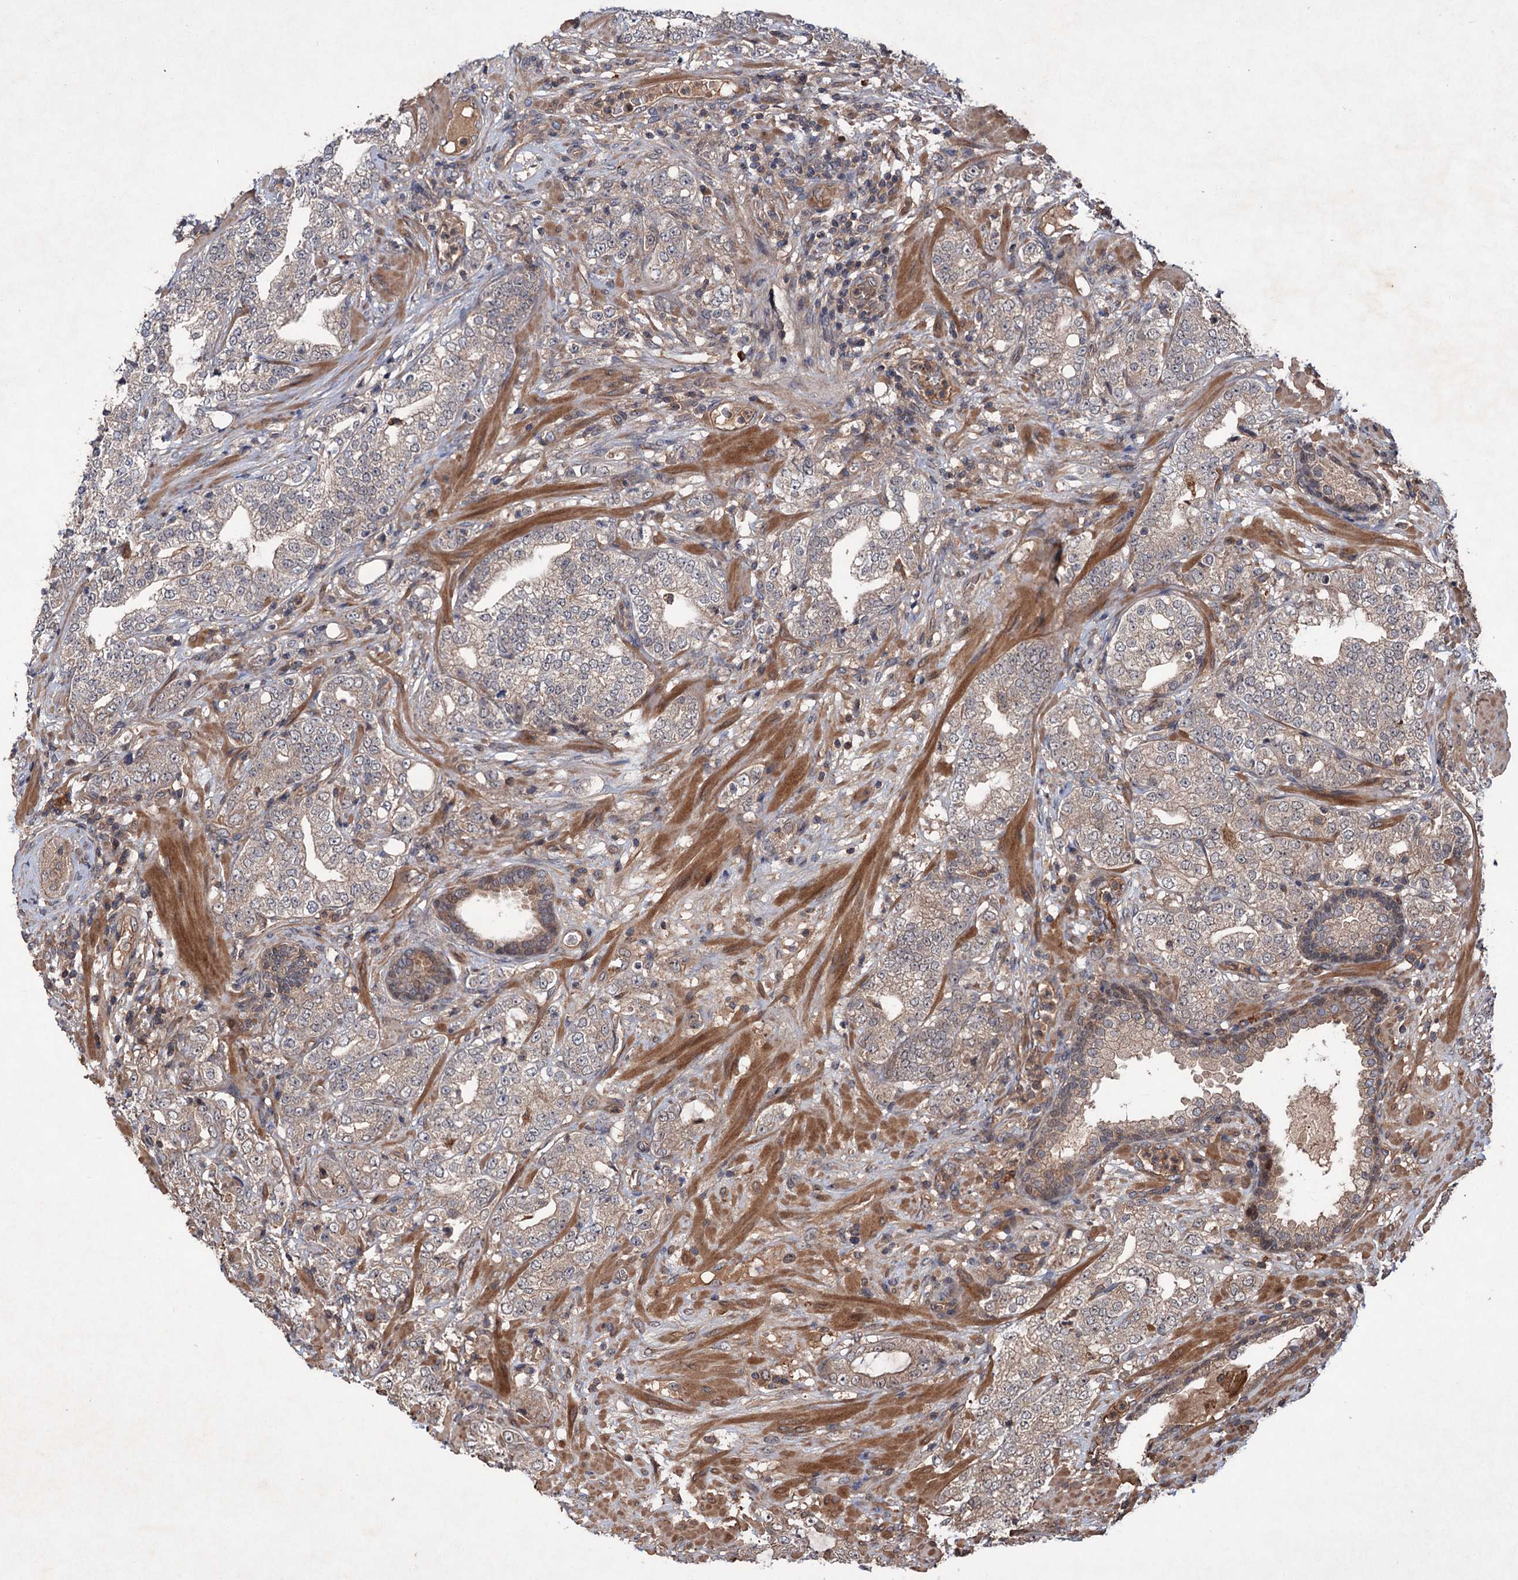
{"staining": {"intensity": "weak", "quantity": ">75%", "location": "cytoplasmic/membranous"}, "tissue": "prostate cancer", "cell_type": "Tumor cells", "image_type": "cancer", "snomed": [{"axis": "morphology", "description": "Adenocarcinoma, High grade"}, {"axis": "topography", "description": "Prostate"}], "caption": "A high-resolution micrograph shows immunohistochemistry staining of adenocarcinoma (high-grade) (prostate), which displays weak cytoplasmic/membranous staining in about >75% of tumor cells. Immunohistochemistry (ihc) stains the protein of interest in brown and the nuclei are stained blue.", "gene": "ADK", "patient": {"sex": "male", "age": 64}}